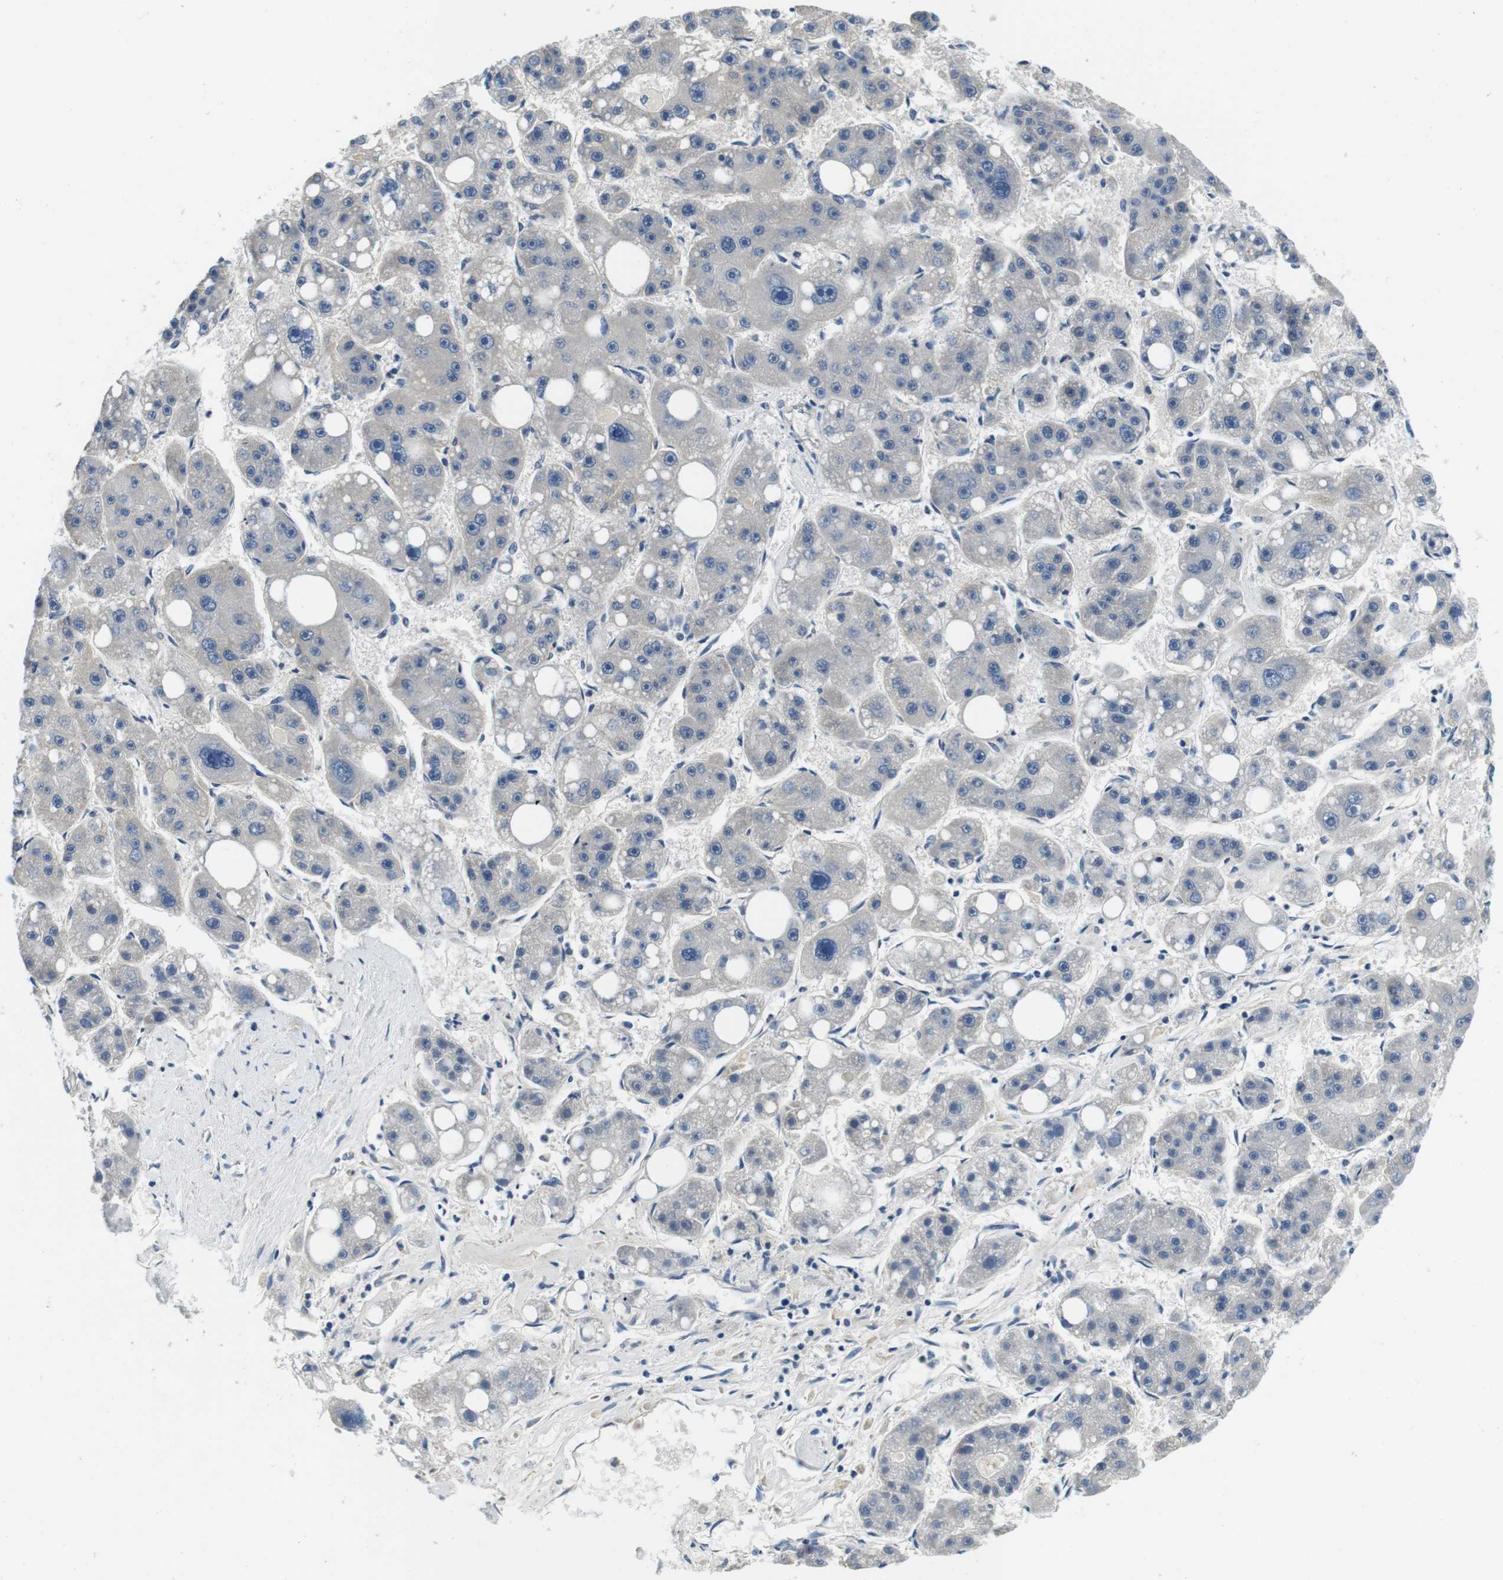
{"staining": {"intensity": "negative", "quantity": "none", "location": "none"}, "tissue": "liver cancer", "cell_type": "Tumor cells", "image_type": "cancer", "snomed": [{"axis": "morphology", "description": "Carcinoma, Hepatocellular, NOS"}, {"axis": "topography", "description": "Liver"}], "caption": "Tumor cells show no significant staining in liver hepatocellular carcinoma.", "gene": "DTNA", "patient": {"sex": "female", "age": 61}}